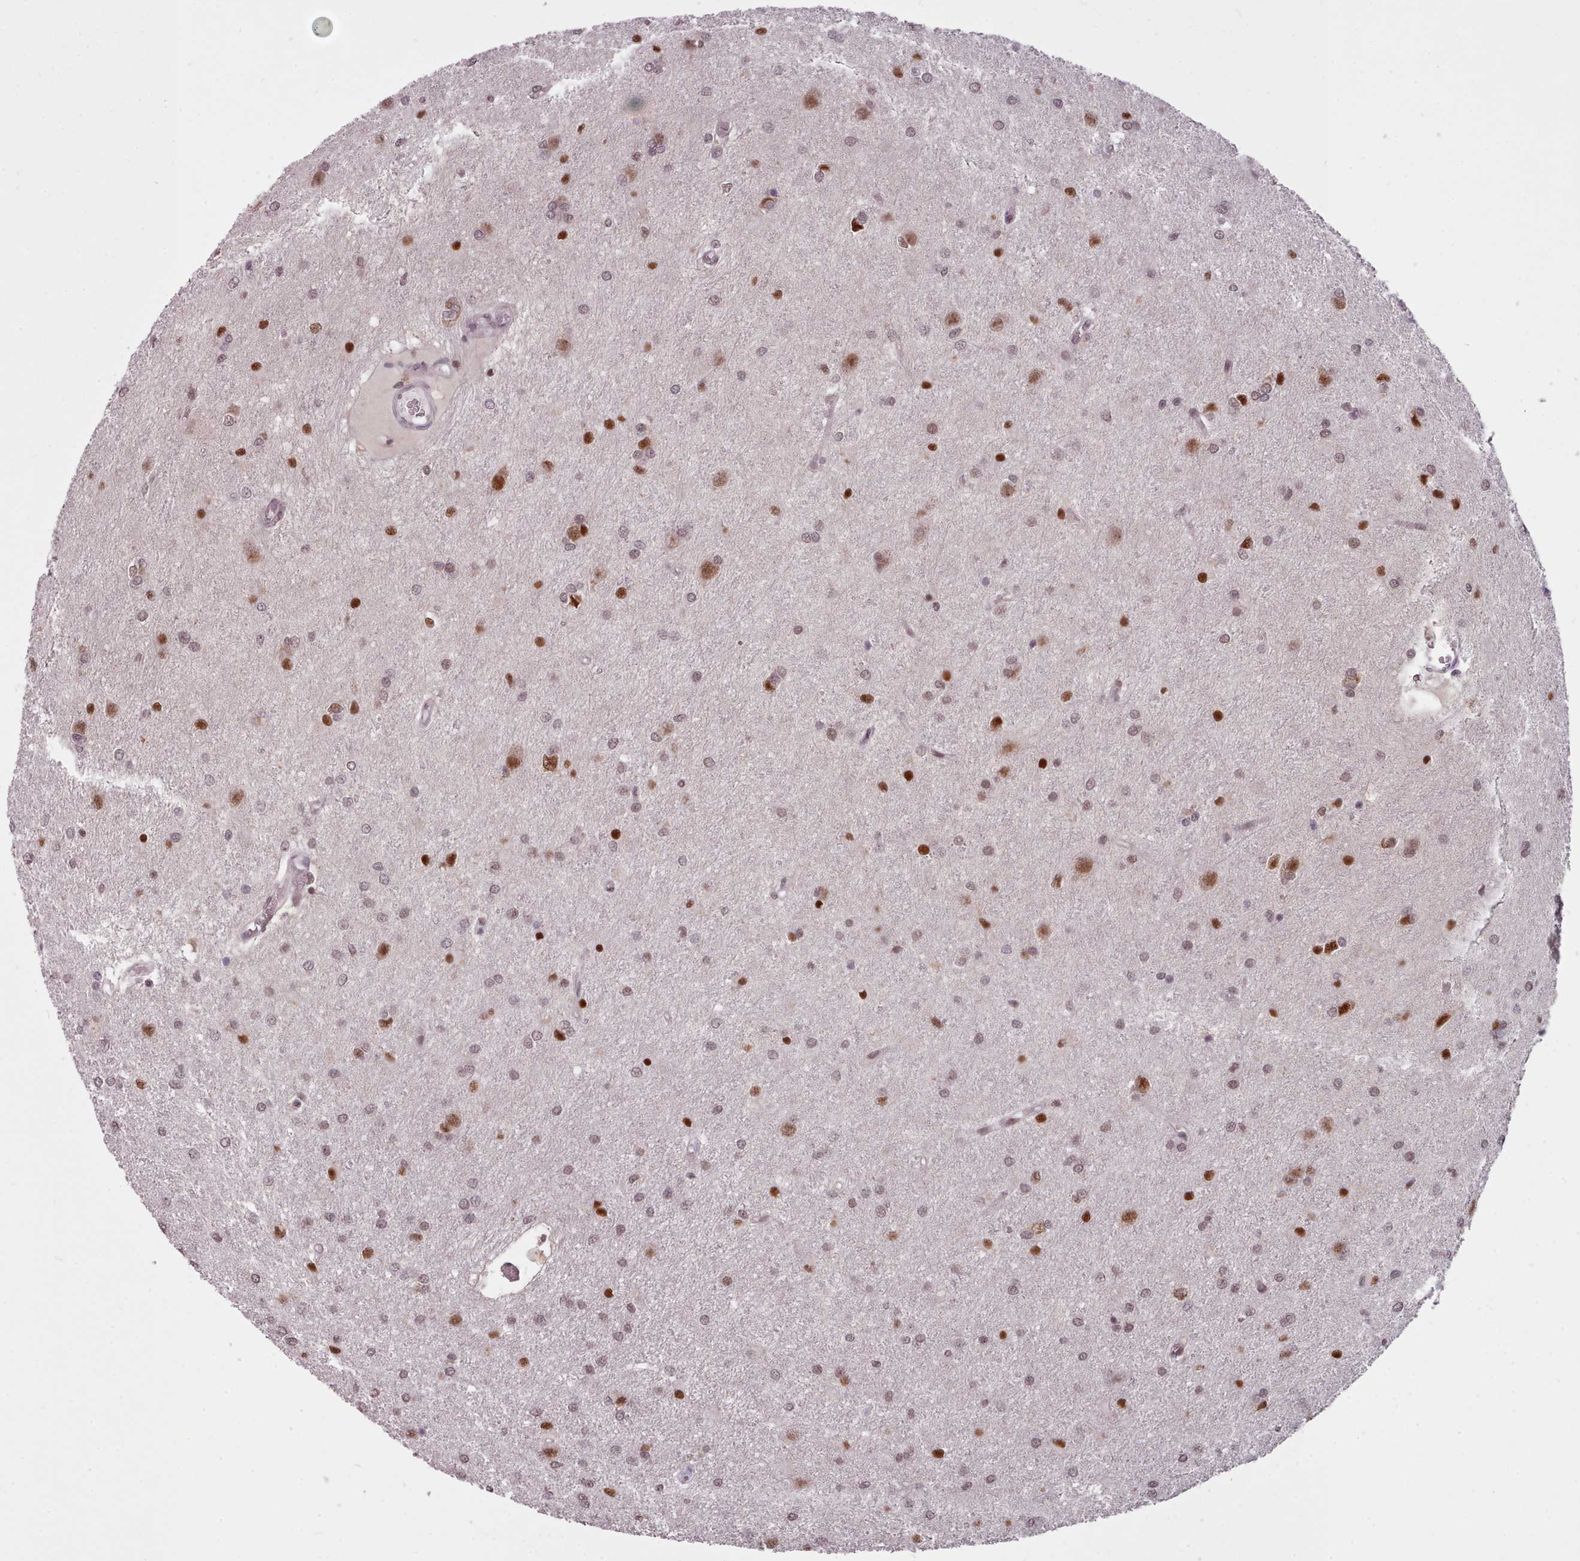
{"staining": {"intensity": "moderate", "quantity": ">75%", "location": "nuclear"}, "tissue": "glioma", "cell_type": "Tumor cells", "image_type": "cancer", "snomed": [{"axis": "morphology", "description": "Glioma, malignant, High grade"}, {"axis": "topography", "description": "Brain"}], "caption": "Glioma stained with a brown dye shows moderate nuclear positive positivity in about >75% of tumor cells.", "gene": "SRSF9", "patient": {"sex": "female", "age": 50}}